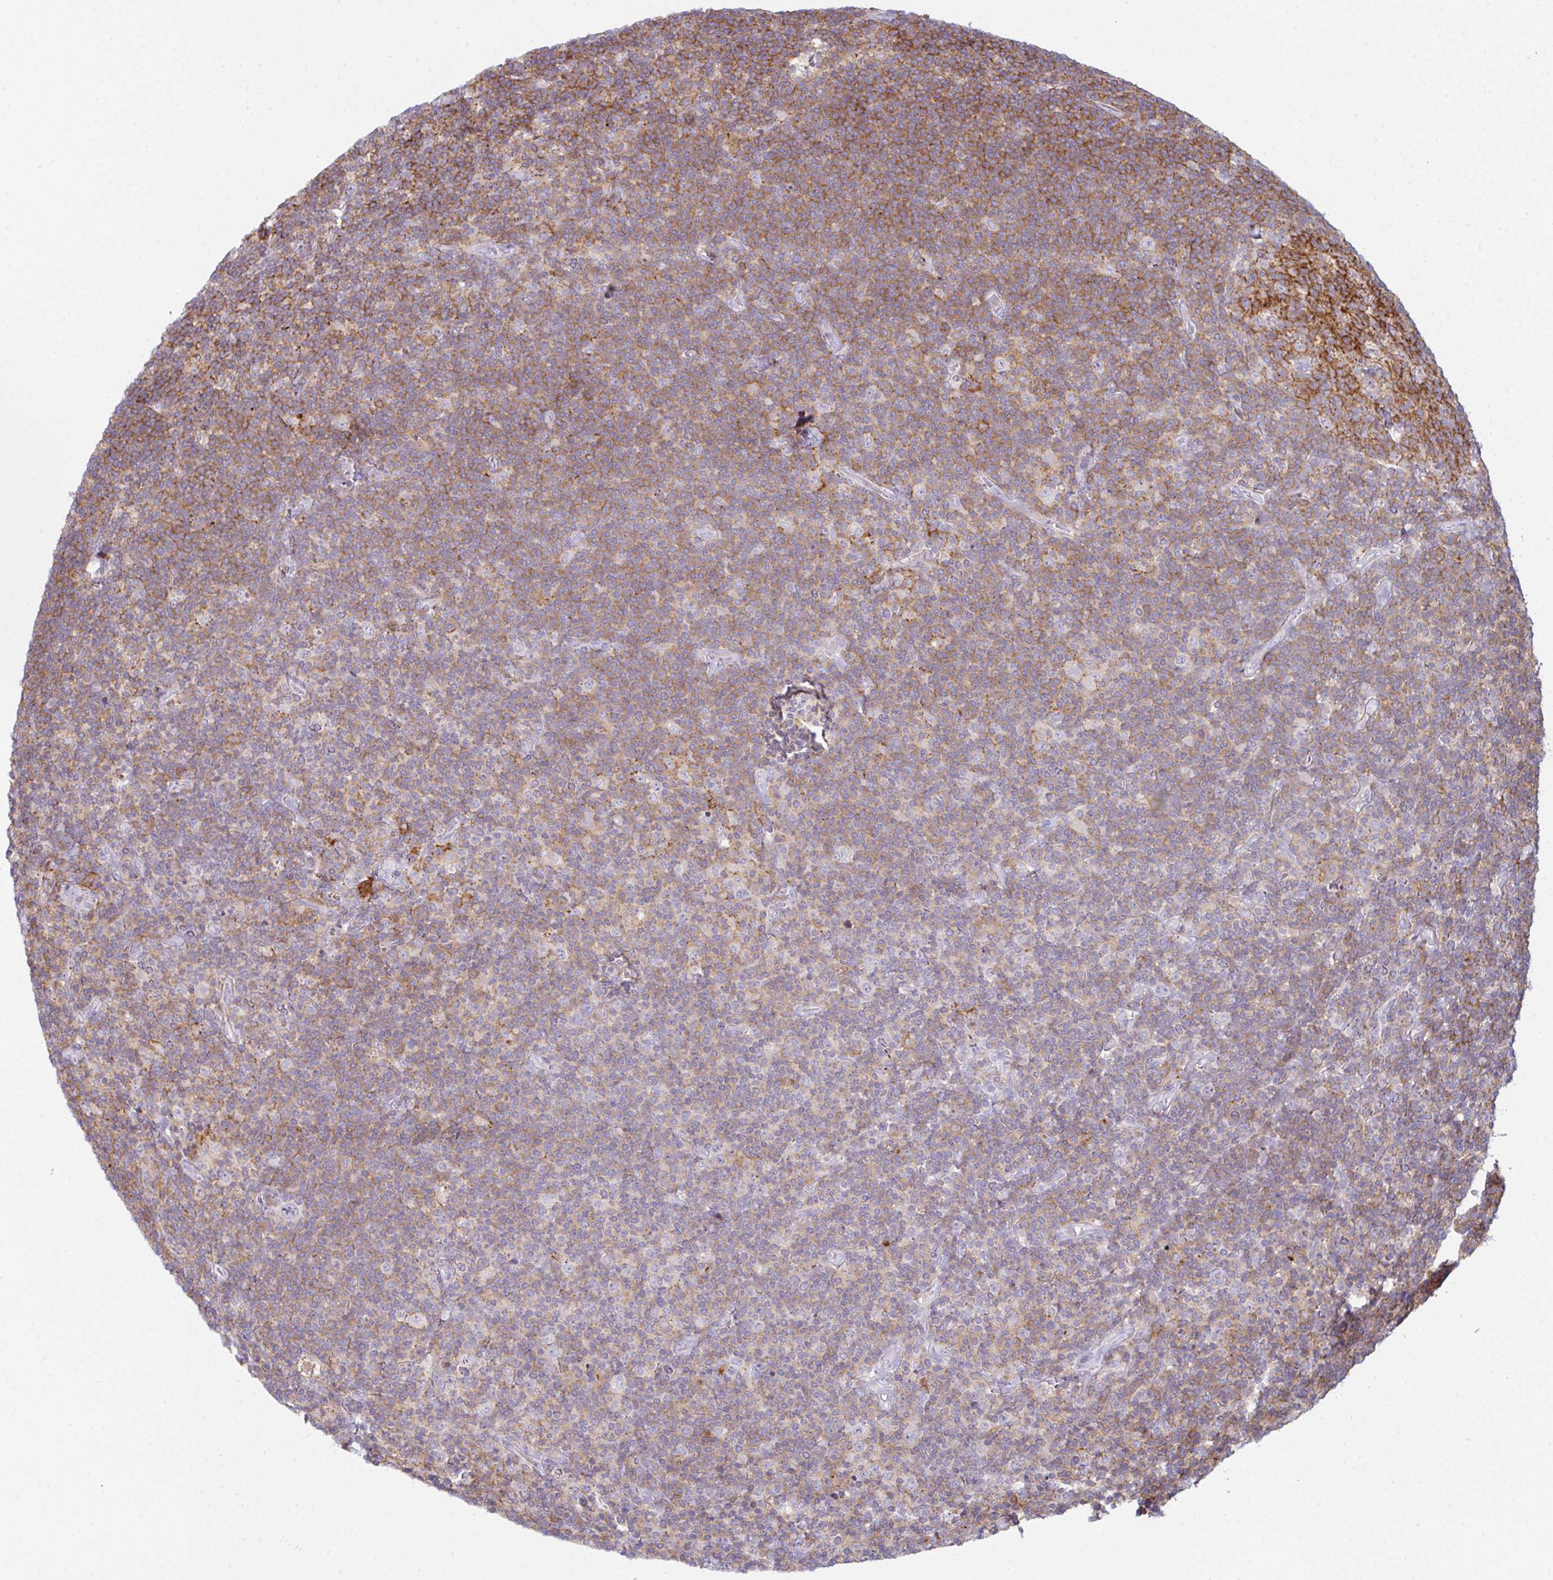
{"staining": {"intensity": "weak", "quantity": "25%-75%", "location": "cytoplasmic/membranous"}, "tissue": "lymphoma", "cell_type": "Tumor cells", "image_type": "cancer", "snomed": [{"axis": "morphology", "description": "Hodgkin's disease, NOS"}, {"axis": "topography", "description": "Lymph node"}], "caption": "About 25%-75% of tumor cells in lymphoma demonstrate weak cytoplasmic/membranous protein positivity as visualized by brown immunohistochemical staining.", "gene": "CD80", "patient": {"sex": "female", "age": 57}}